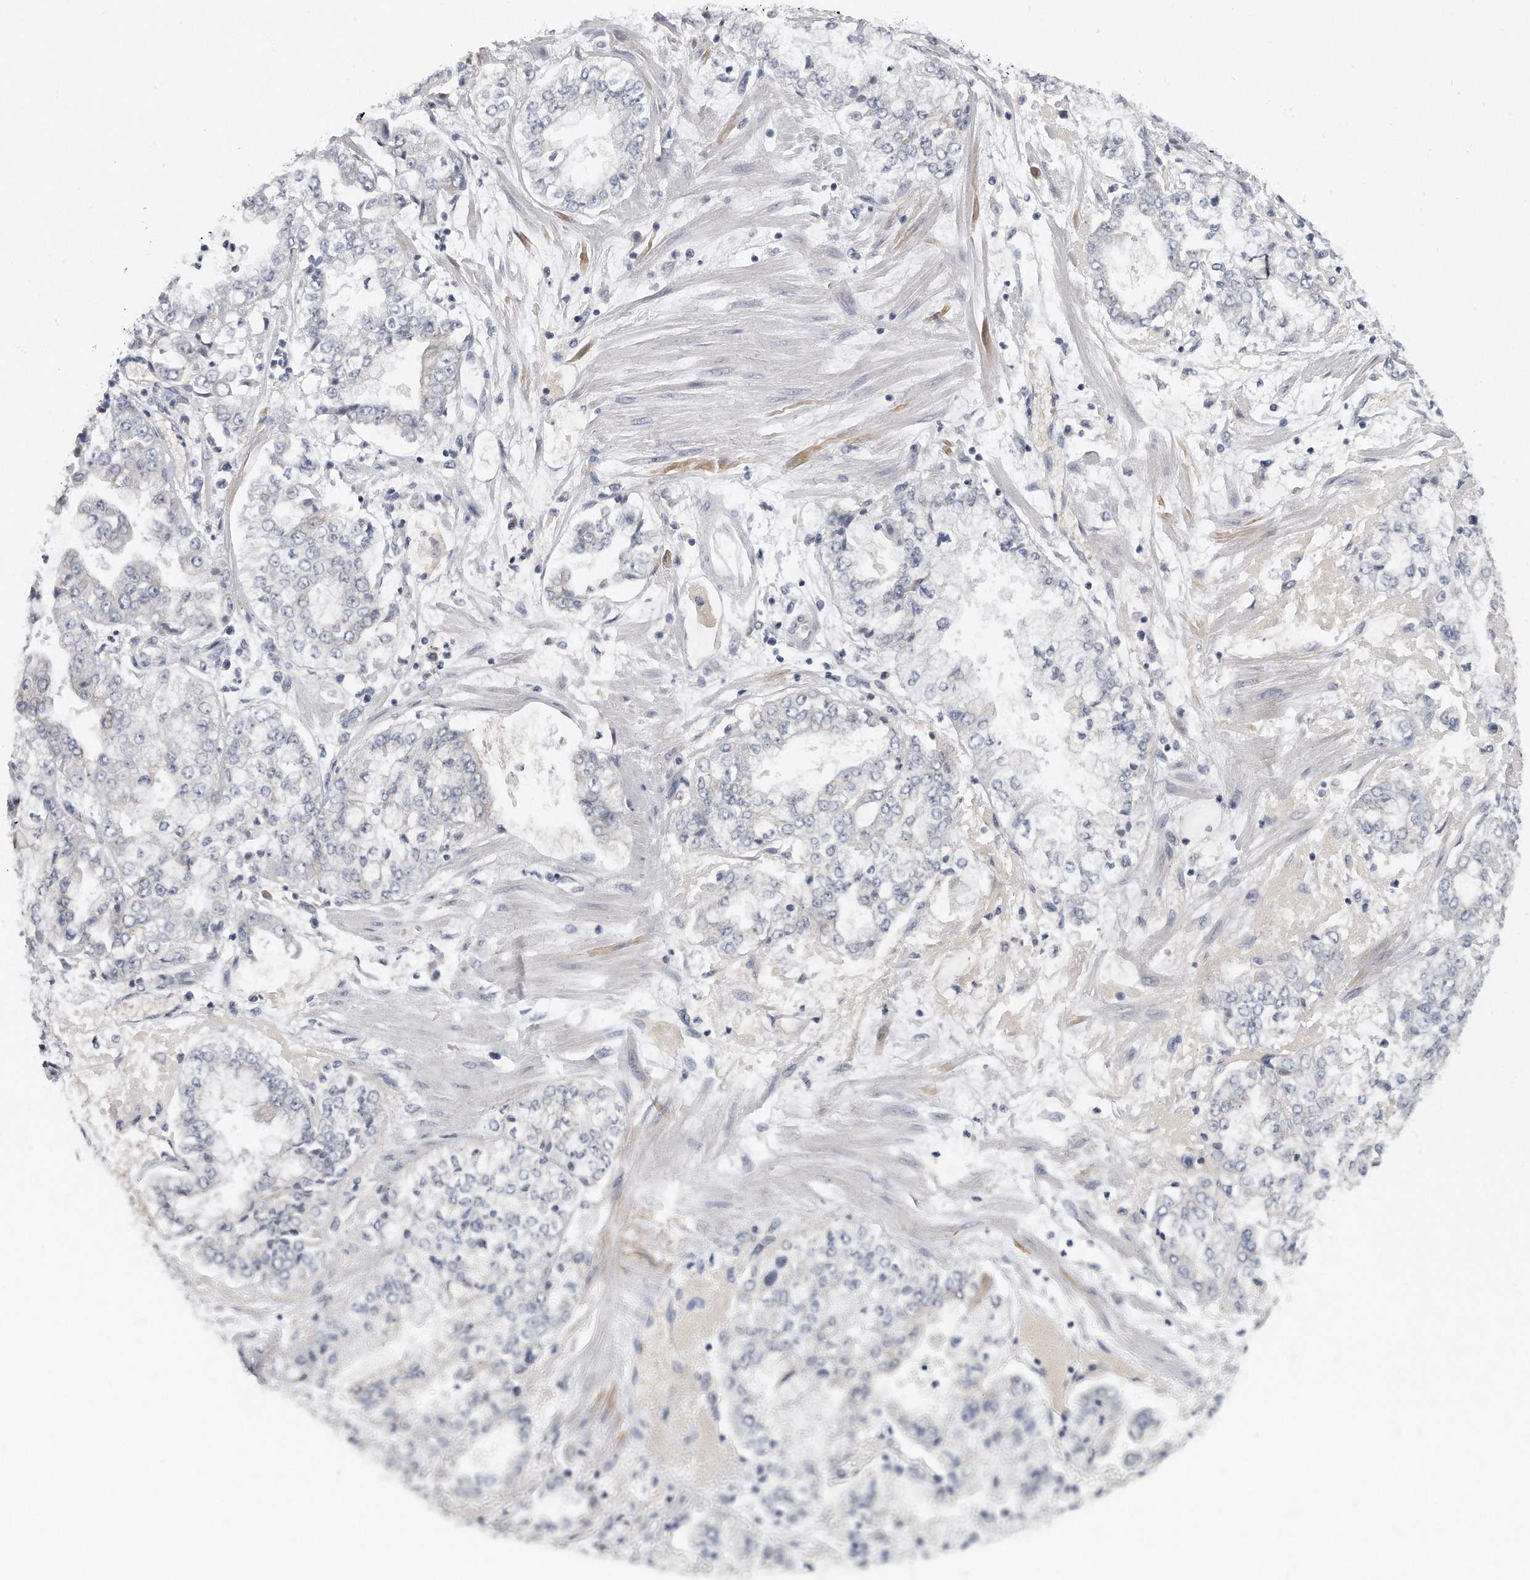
{"staining": {"intensity": "negative", "quantity": "none", "location": "none"}, "tissue": "stomach cancer", "cell_type": "Tumor cells", "image_type": "cancer", "snomed": [{"axis": "morphology", "description": "Adenocarcinoma, NOS"}, {"axis": "topography", "description": "Stomach"}], "caption": "Immunohistochemistry (IHC) micrograph of human stomach cancer (adenocarcinoma) stained for a protein (brown), which demonstrates no staining in tumor cells.", "gene": "PLEKHA6", "patient": {"sex": "male", "age": 76}}